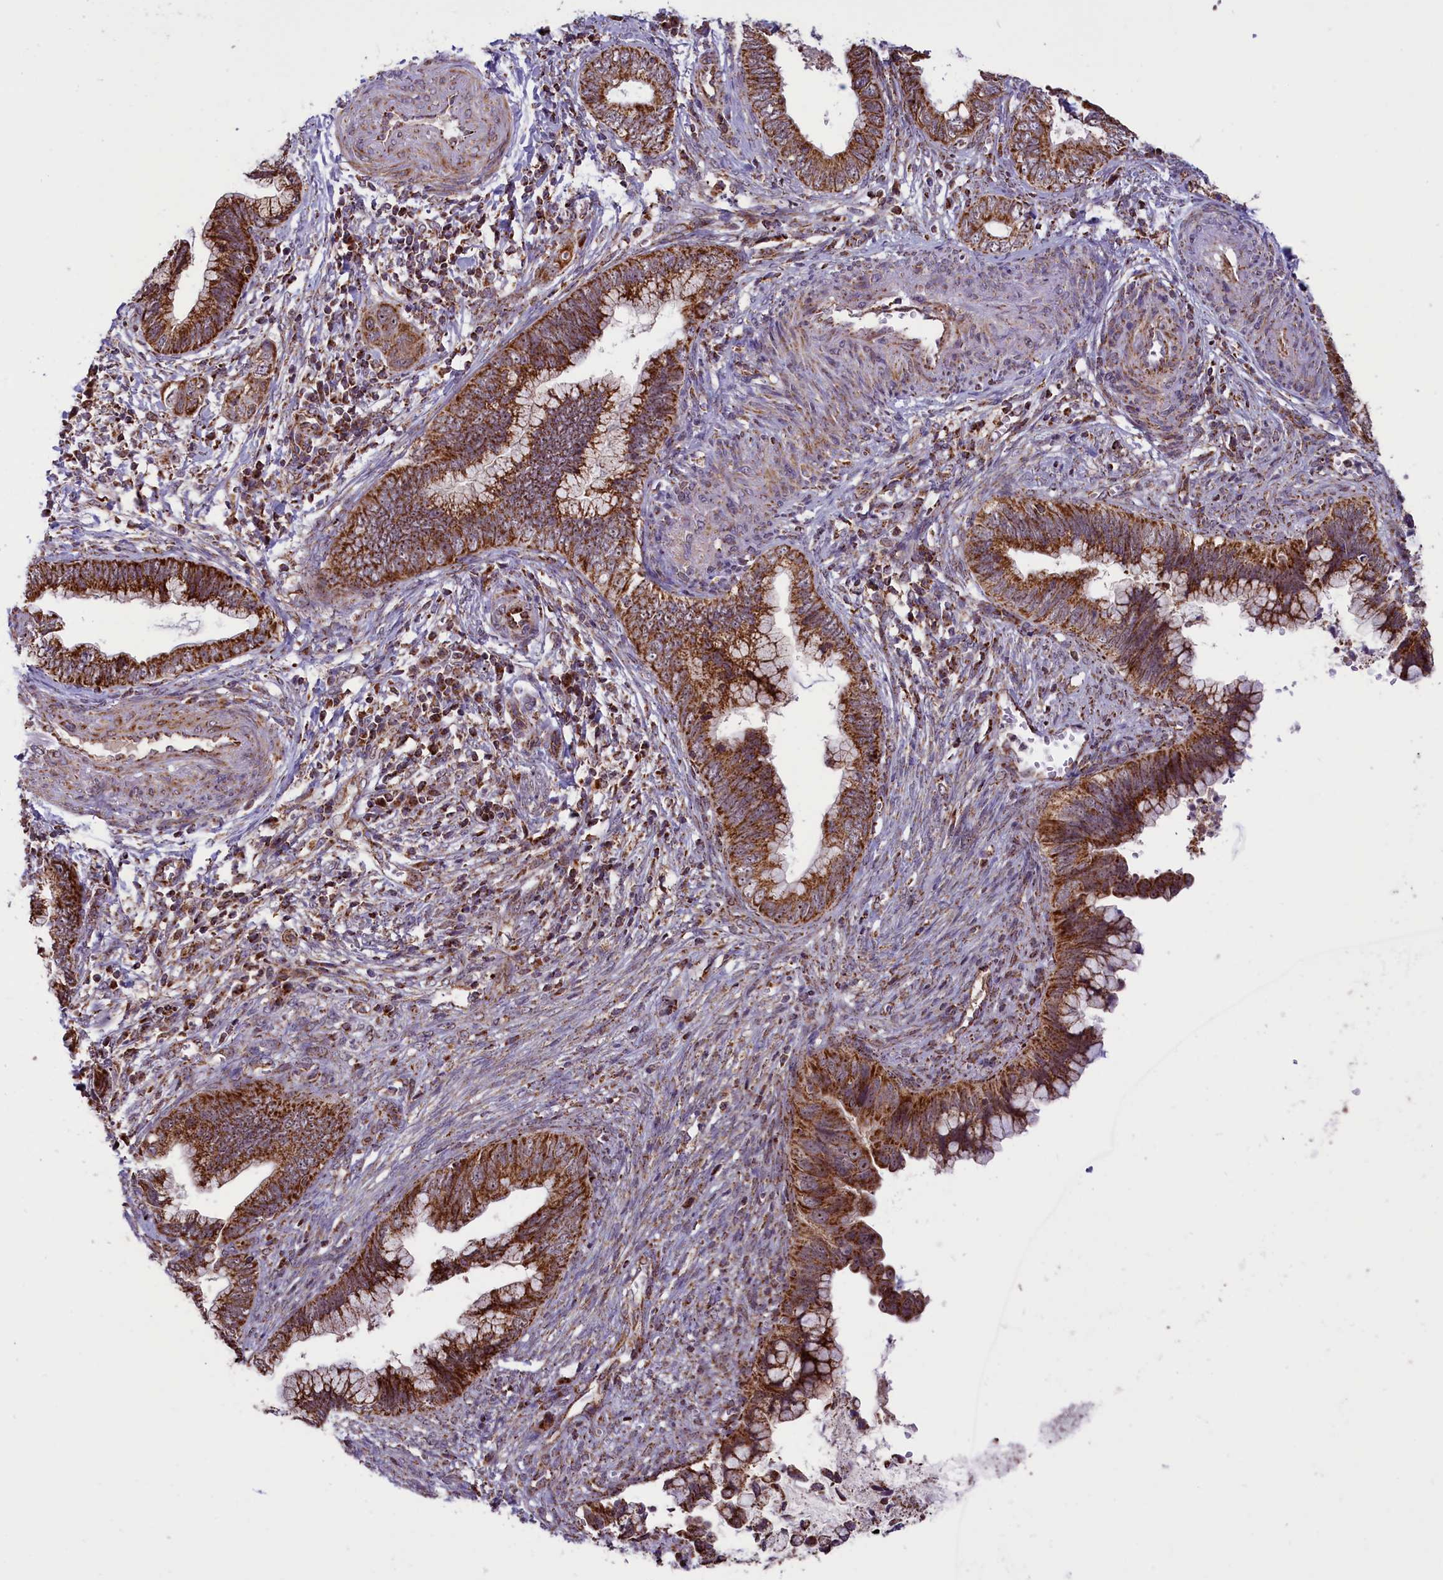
{"staining": {"intensity": "strong", "quantity": ">75%", "location": "cytoplasmic/membranous"}, "tissue": "cervical cancer", "cell_type": "Tumor cells", "image_type": "cancer", "snomed": [{"axis": "morphology", "description": "Adenocarcinoma, NOS"}, {"axis": "topography", "description": "Cervix"}], "caption": "This histopathology image shows immunohistochemistry staining of human cervical cancer, with high strong cytoplasmic/membranous expression in approximately >75% of tumor cells.", "gene": "GLRX5", "patient": {"sex": "female", "age": 44}}